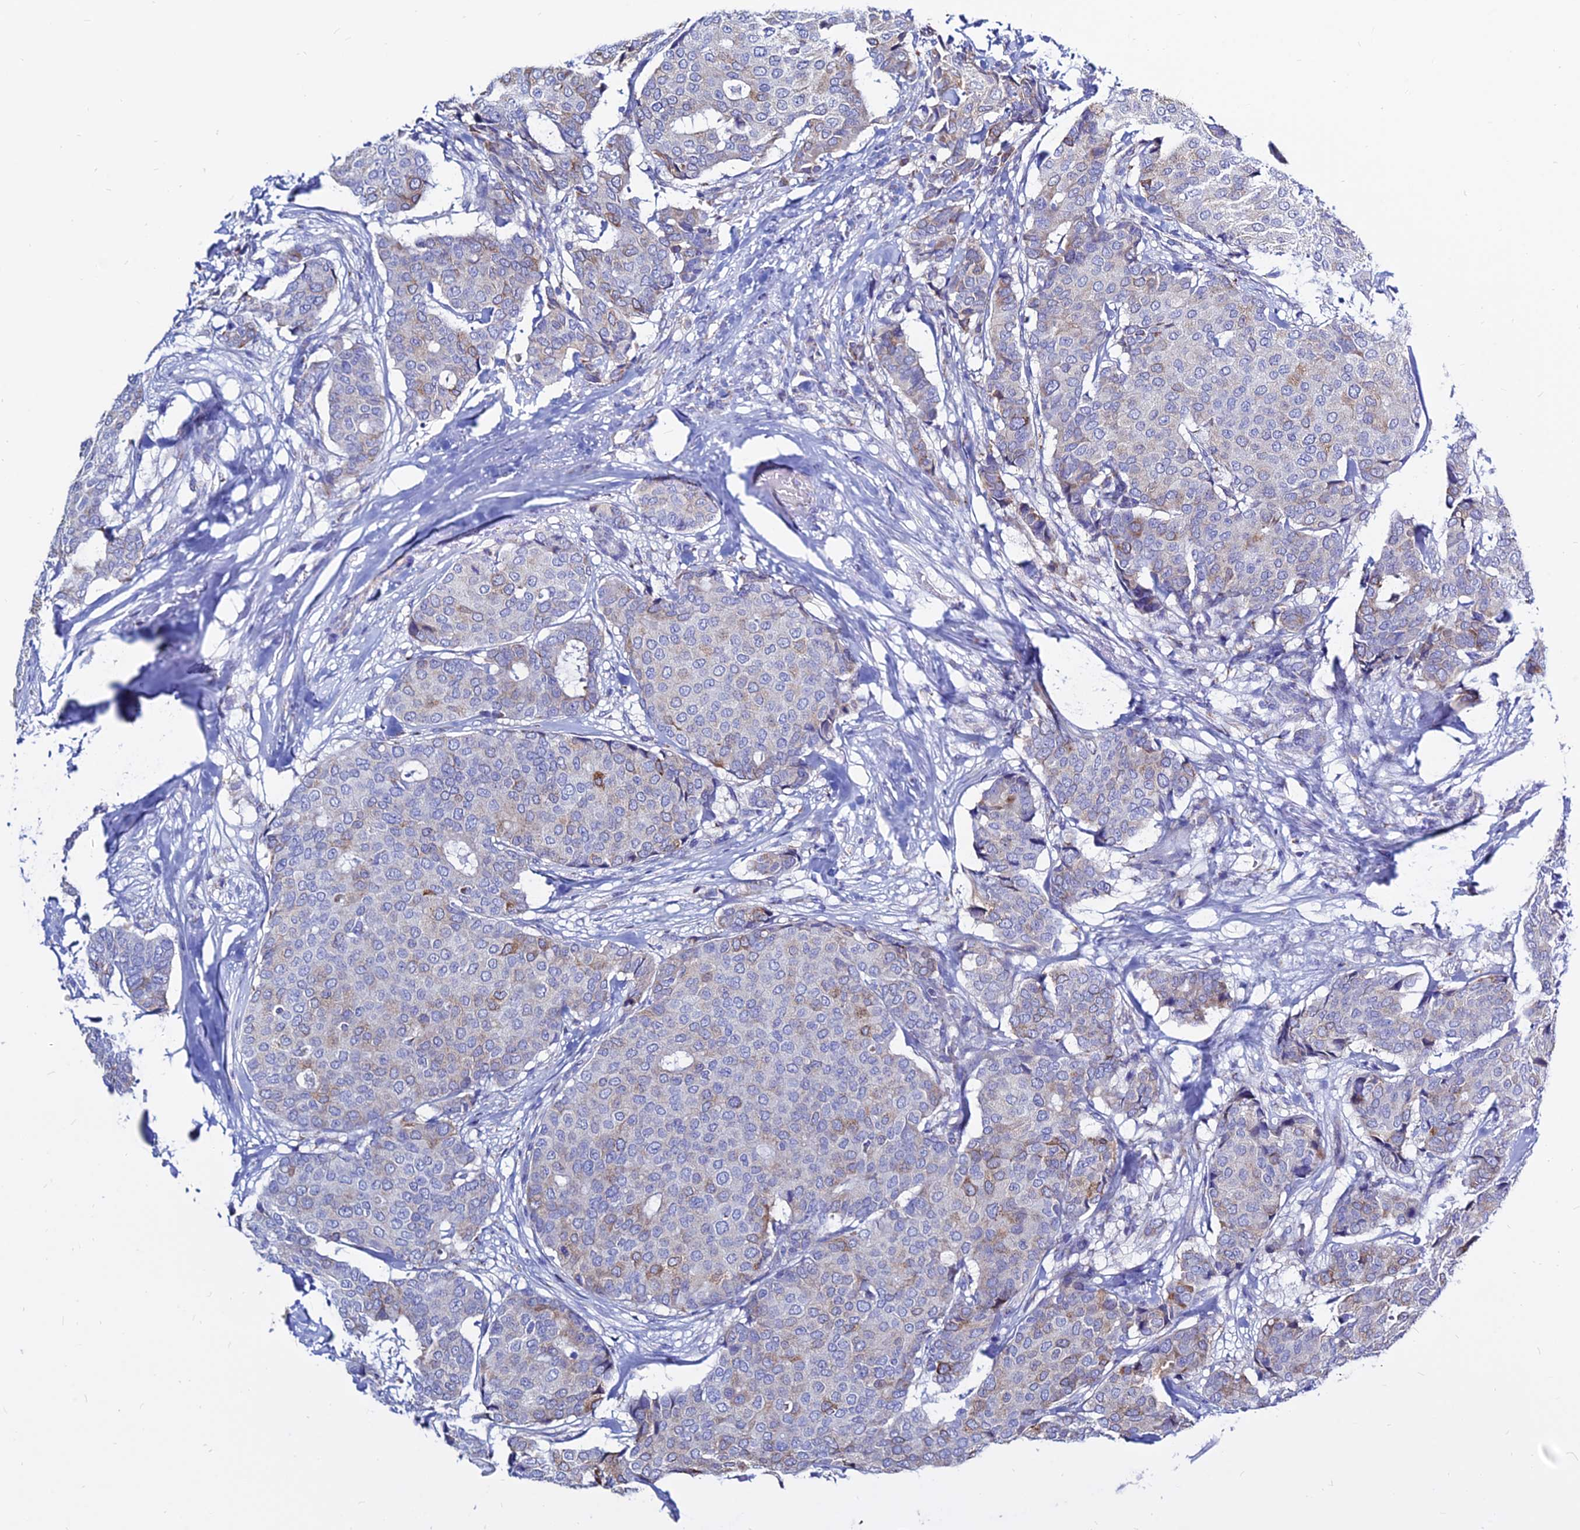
{"staining": {"intensity": "moderate", "quantity": "<25%", "location": "cytoplasmic/membranous"}, "tissue": "breast cancer", "cell_type": "Tumor cells", "image_type": "cancer", "snomed": [{"axis": "morphology", "description": "Duct carcinoma"}, {"axis": "topography", "description": "Breast"}], "caption": "This is a photomicrograph of IHC staining of breast cancer (intraductal carcinoma), which shows moderate expression in the cytoplasmic/membranous of tumor cells.", "gene": "MGST1", "patient": {"sex": "female", "age": 75}}